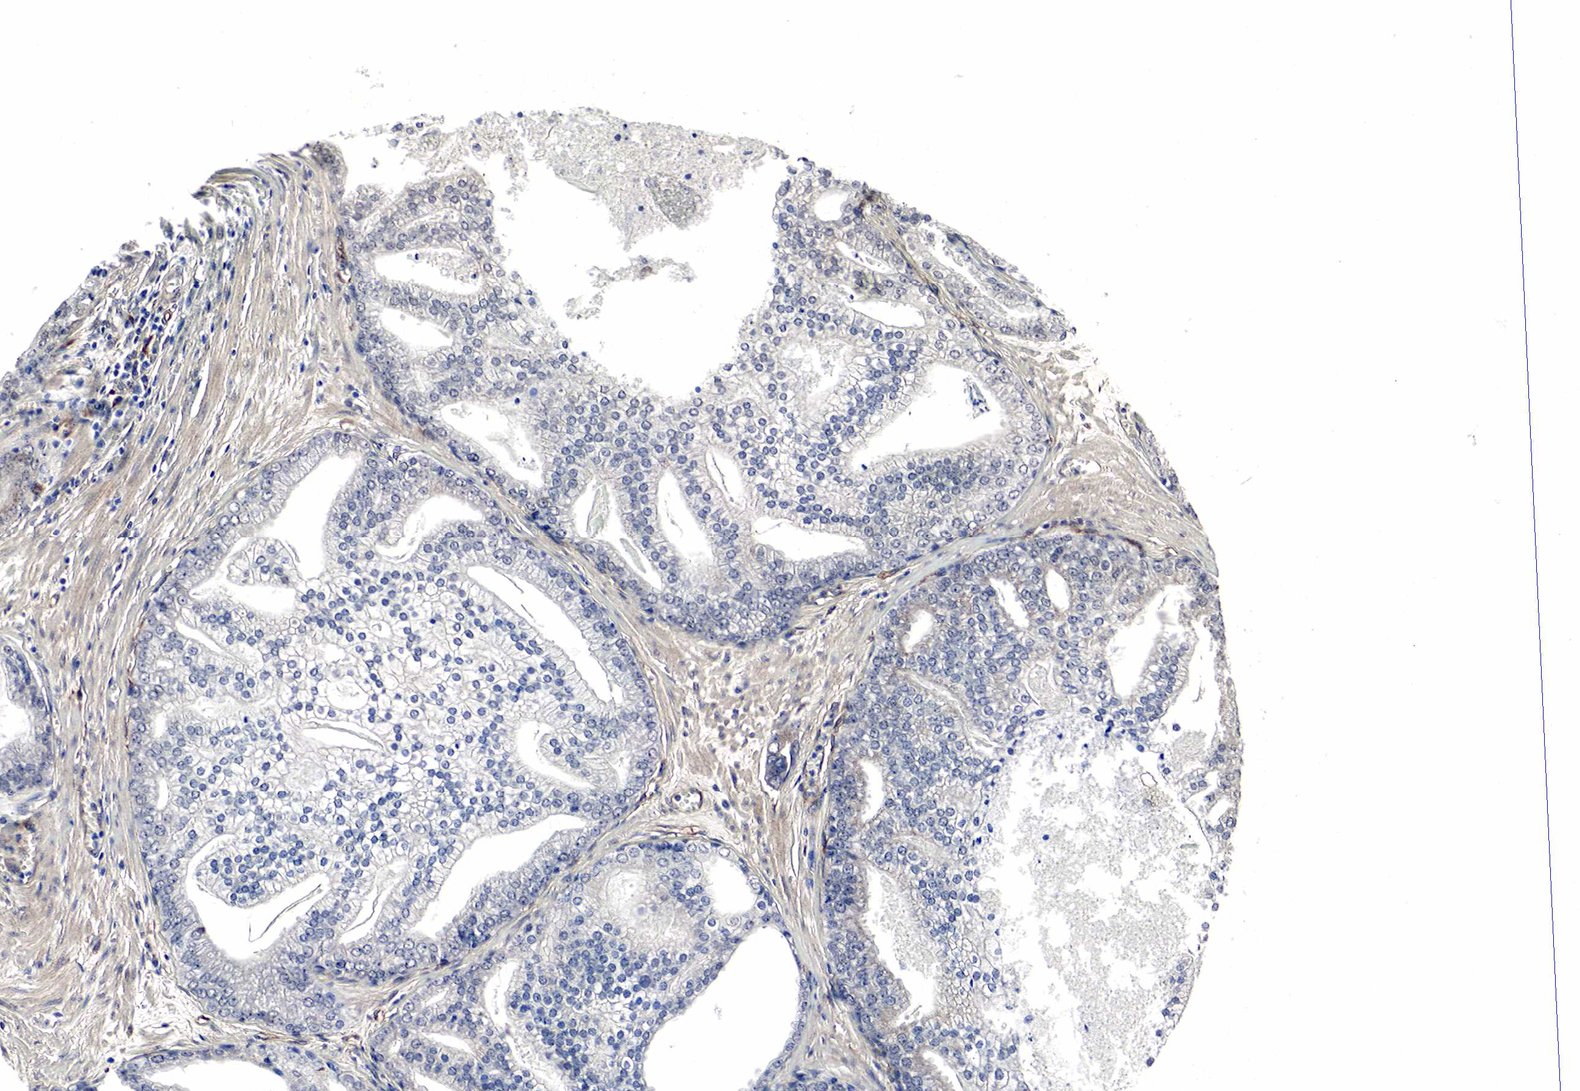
{"staining": {"intensity": "negative", "quantity": "none", "location": "none"}, "tissue": "prostate cancer", "cell_type": "Tumor cells", "image_type": "cancer", "snomed": [{"axis": "morphology", "description": "Adenocarcinoma, High grade"}, {"axis": "topography", "description": "Prostate"}], "caption": "This micrograph is of prostate high-grade adenocarcinoma stained with IHC to label a protein in brown with the nuclei are counter-stained blue. There is no expression in tumor cells.", "gene": "SPIN1", "patient": {"sex": "male", "age": 56}}